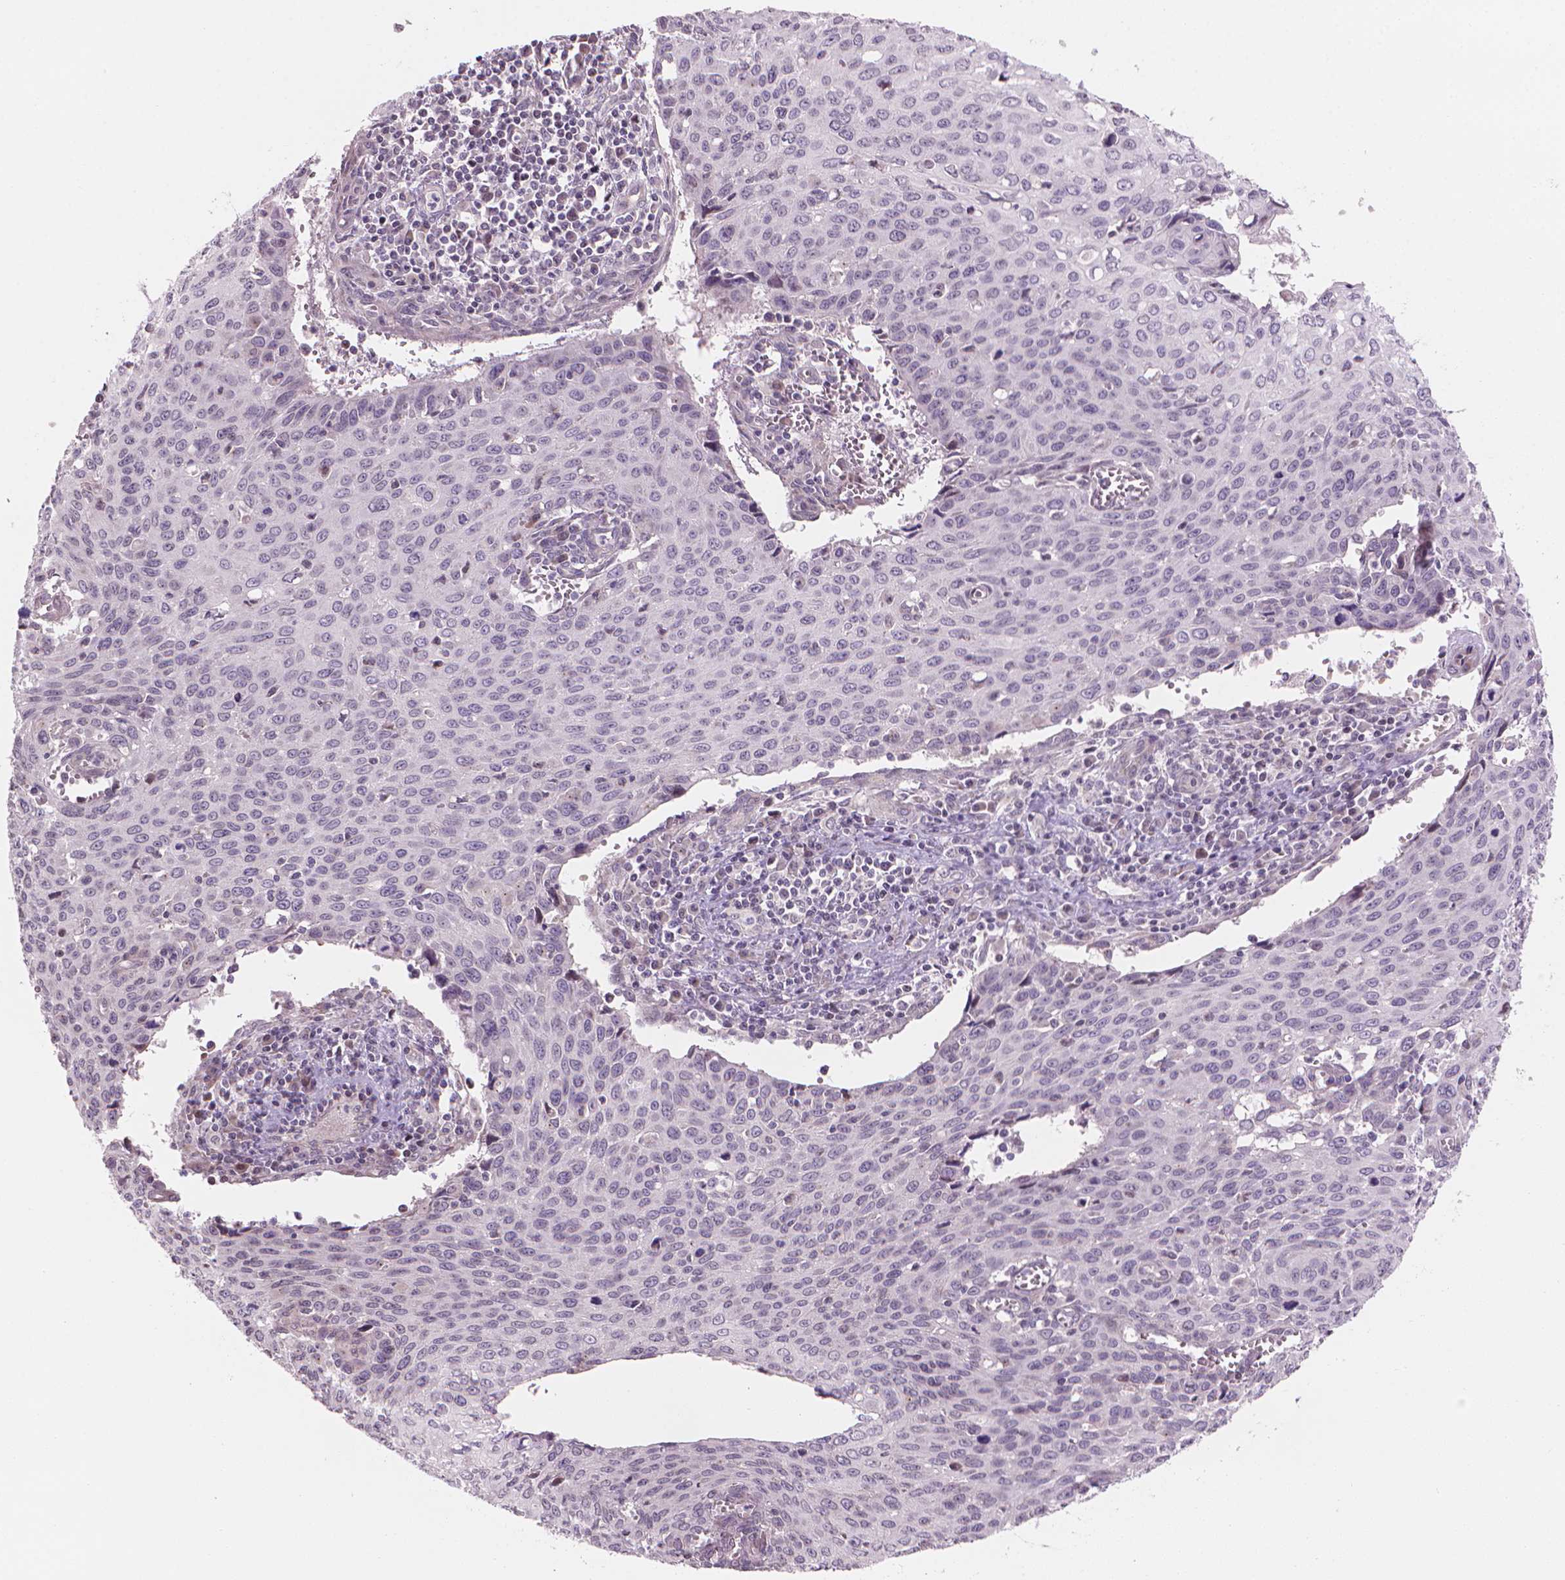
{"staining": {"intensity": "negative", "quantity": "none", "location": "none"}, "tissue": "cervical cancer", "cell_type": "Tumor cells", "image_type": "cancer", "snomed": [{"axis": "morphology", "description": "Squamous cell carcinoma, NOS"}, {"axis": "topography", "description": "Cervix"}], "caption": "A high-resolution micrograph shows IHC staining of squamous cell carcinoma (cervical), which reveals no significant staining in tumor cells.", "gene": "IFFO1", "patient": {"sex": "female", "age": 38}}